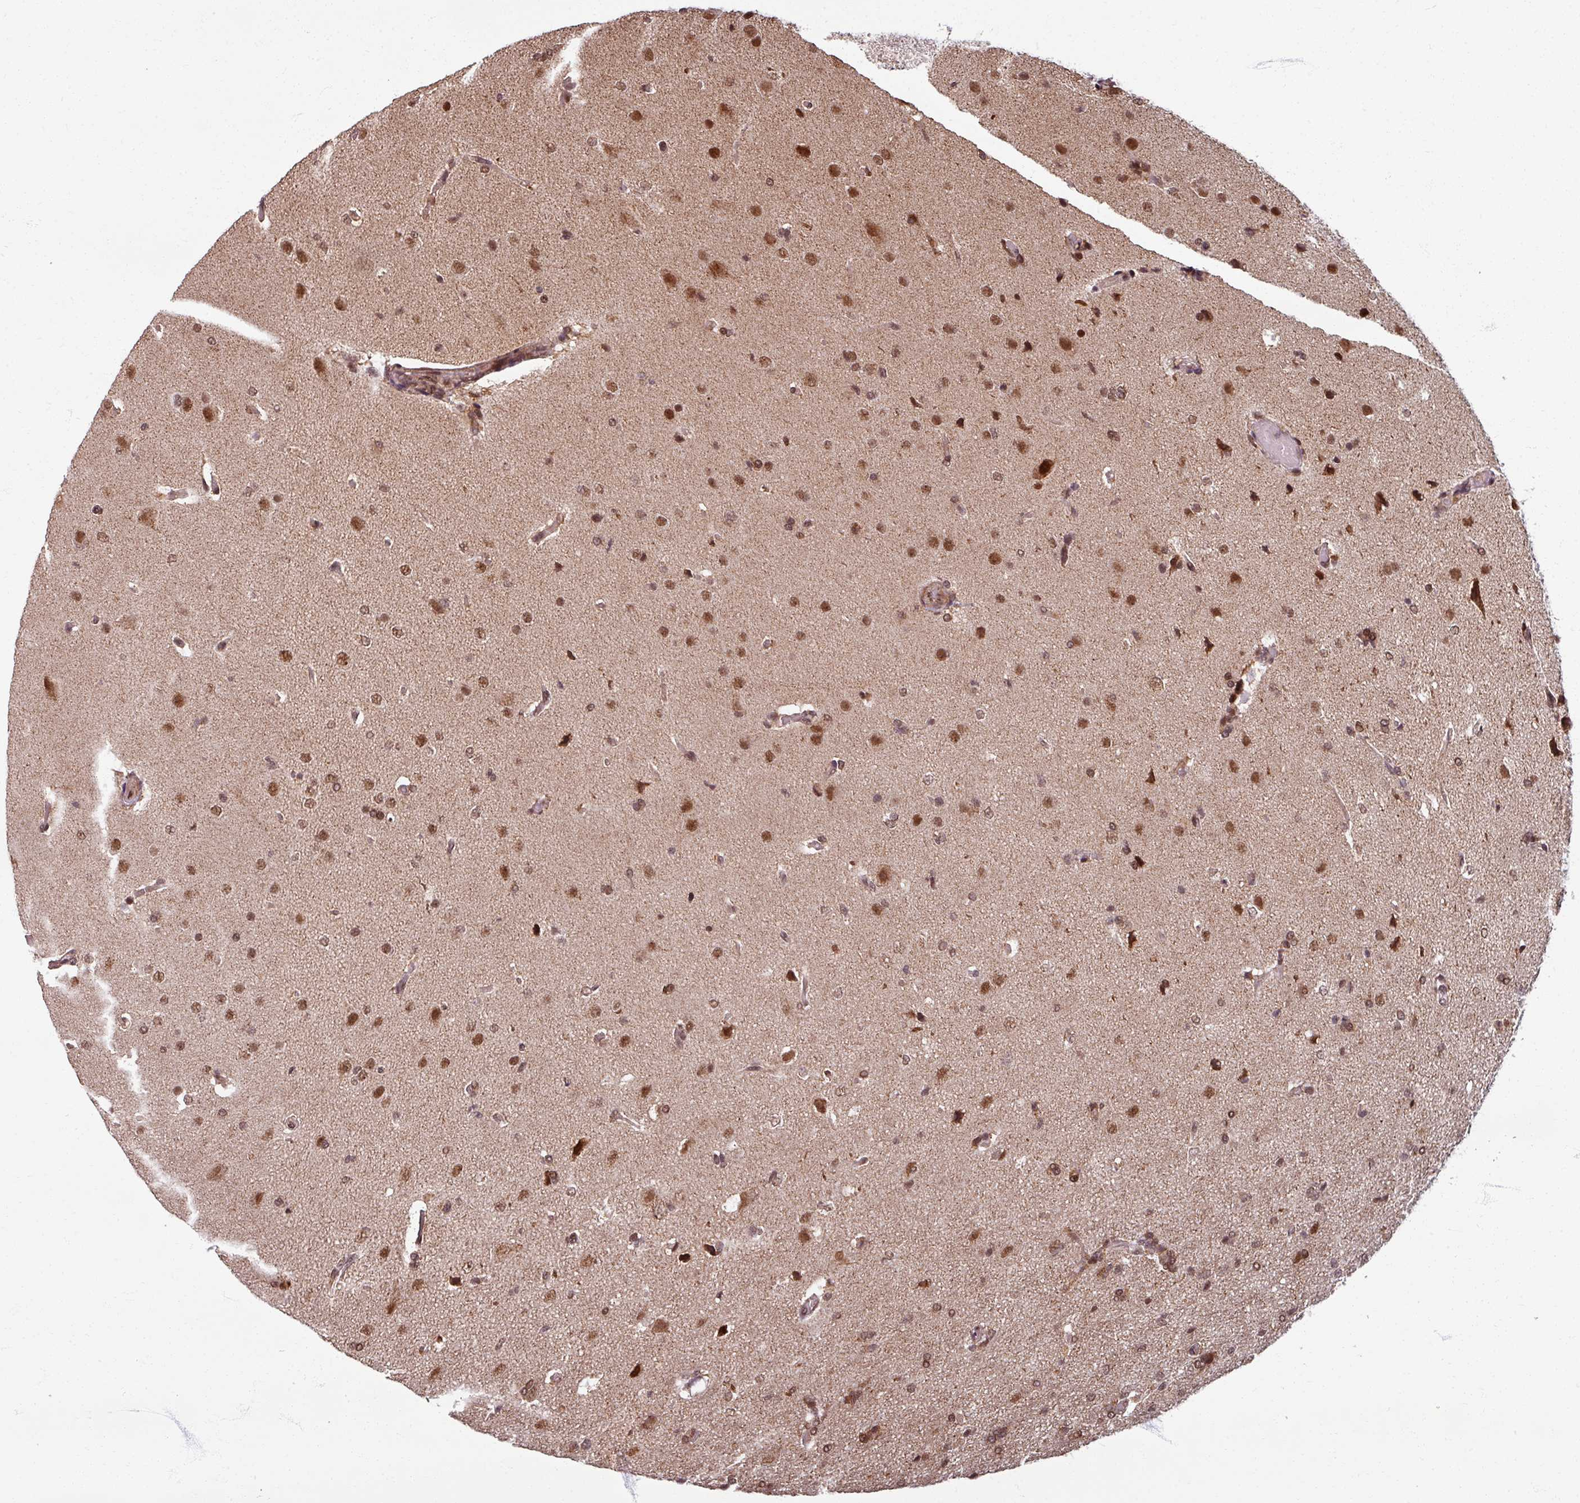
{"staining": {"intensity": "moderate", "quantity": ">75%", "location": "nuclear"}, "tissue": "glioma", "cell_type": "Tumor cells", "image_type": "cancer", "snomed": [{"axis": "morphology", "description": "Glioma, malignant, Low grade"}, {"axis": "topography", "description": "Brain"}], "caption": "Moderate nuclear staining for a protein is identified in approximately >75% of tumor cells of malignant low-grade glioma using IHC.", "gene": "SWI5", "patient": {"sex": "male", "age": 26}}